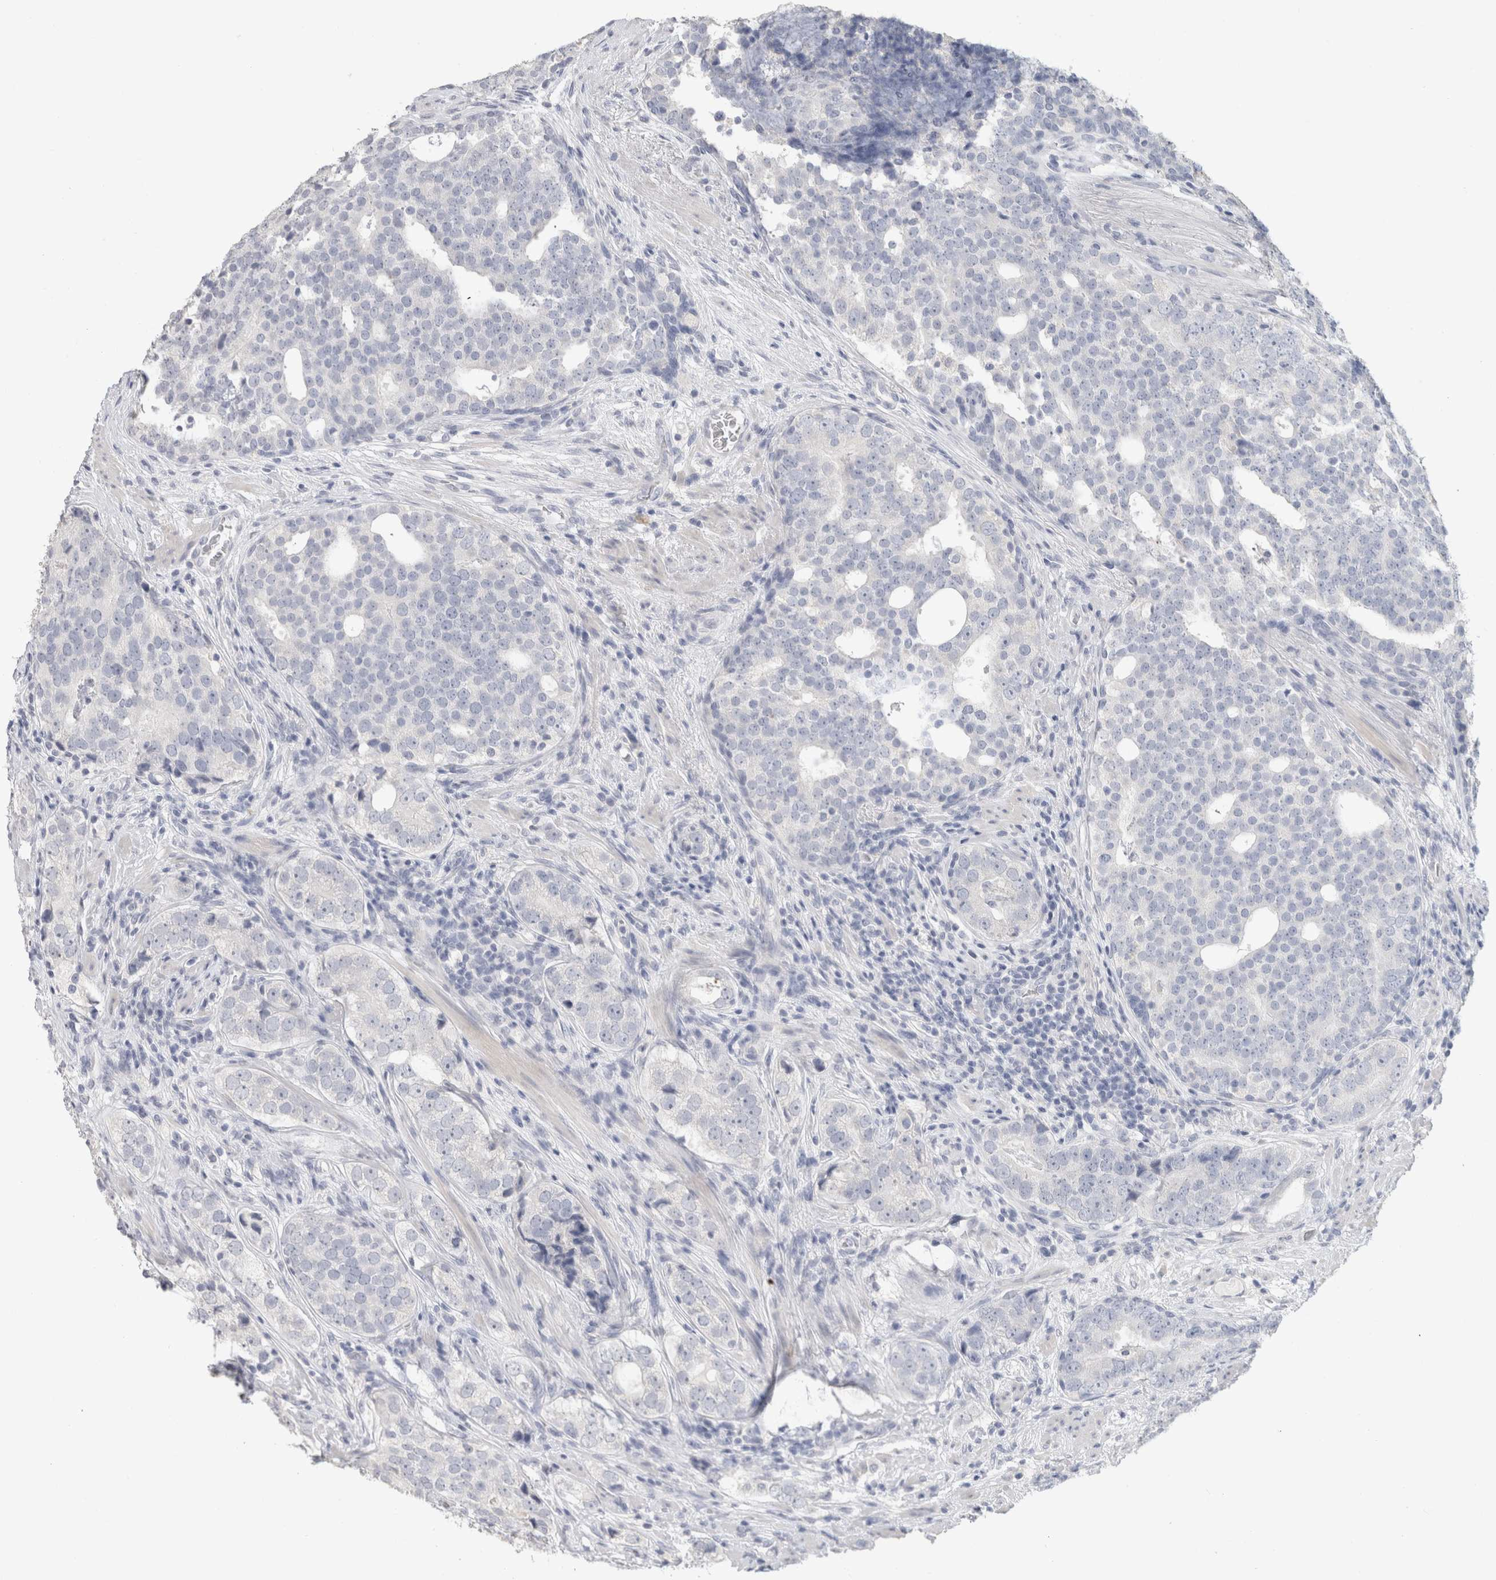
{"staining": {"intensity": "negative", "quantity": "none", "location": "none"}, "tissue": "prostate cancer", "cell_type": "Tumor cells", "image_type": "cancer", "snomed": [{"axis": "morphology", "description": "Adenocarcinoma, High grade"}, {"axis": "topography", "description": "Prostate"}], "caption": "Immunohistochemistry (IHC) photomicrograph of prostate adenocarcinoma (high-grade) stained for a protein (brown), which reveals no positivity in tumor cells. (Brightfield microscopy of DAB (3,3'-diaminobenzidine) immunohistochemistry at high magnification).", "gene": "SLC6A1", "patient": {"sex": "male", "age": 56}}